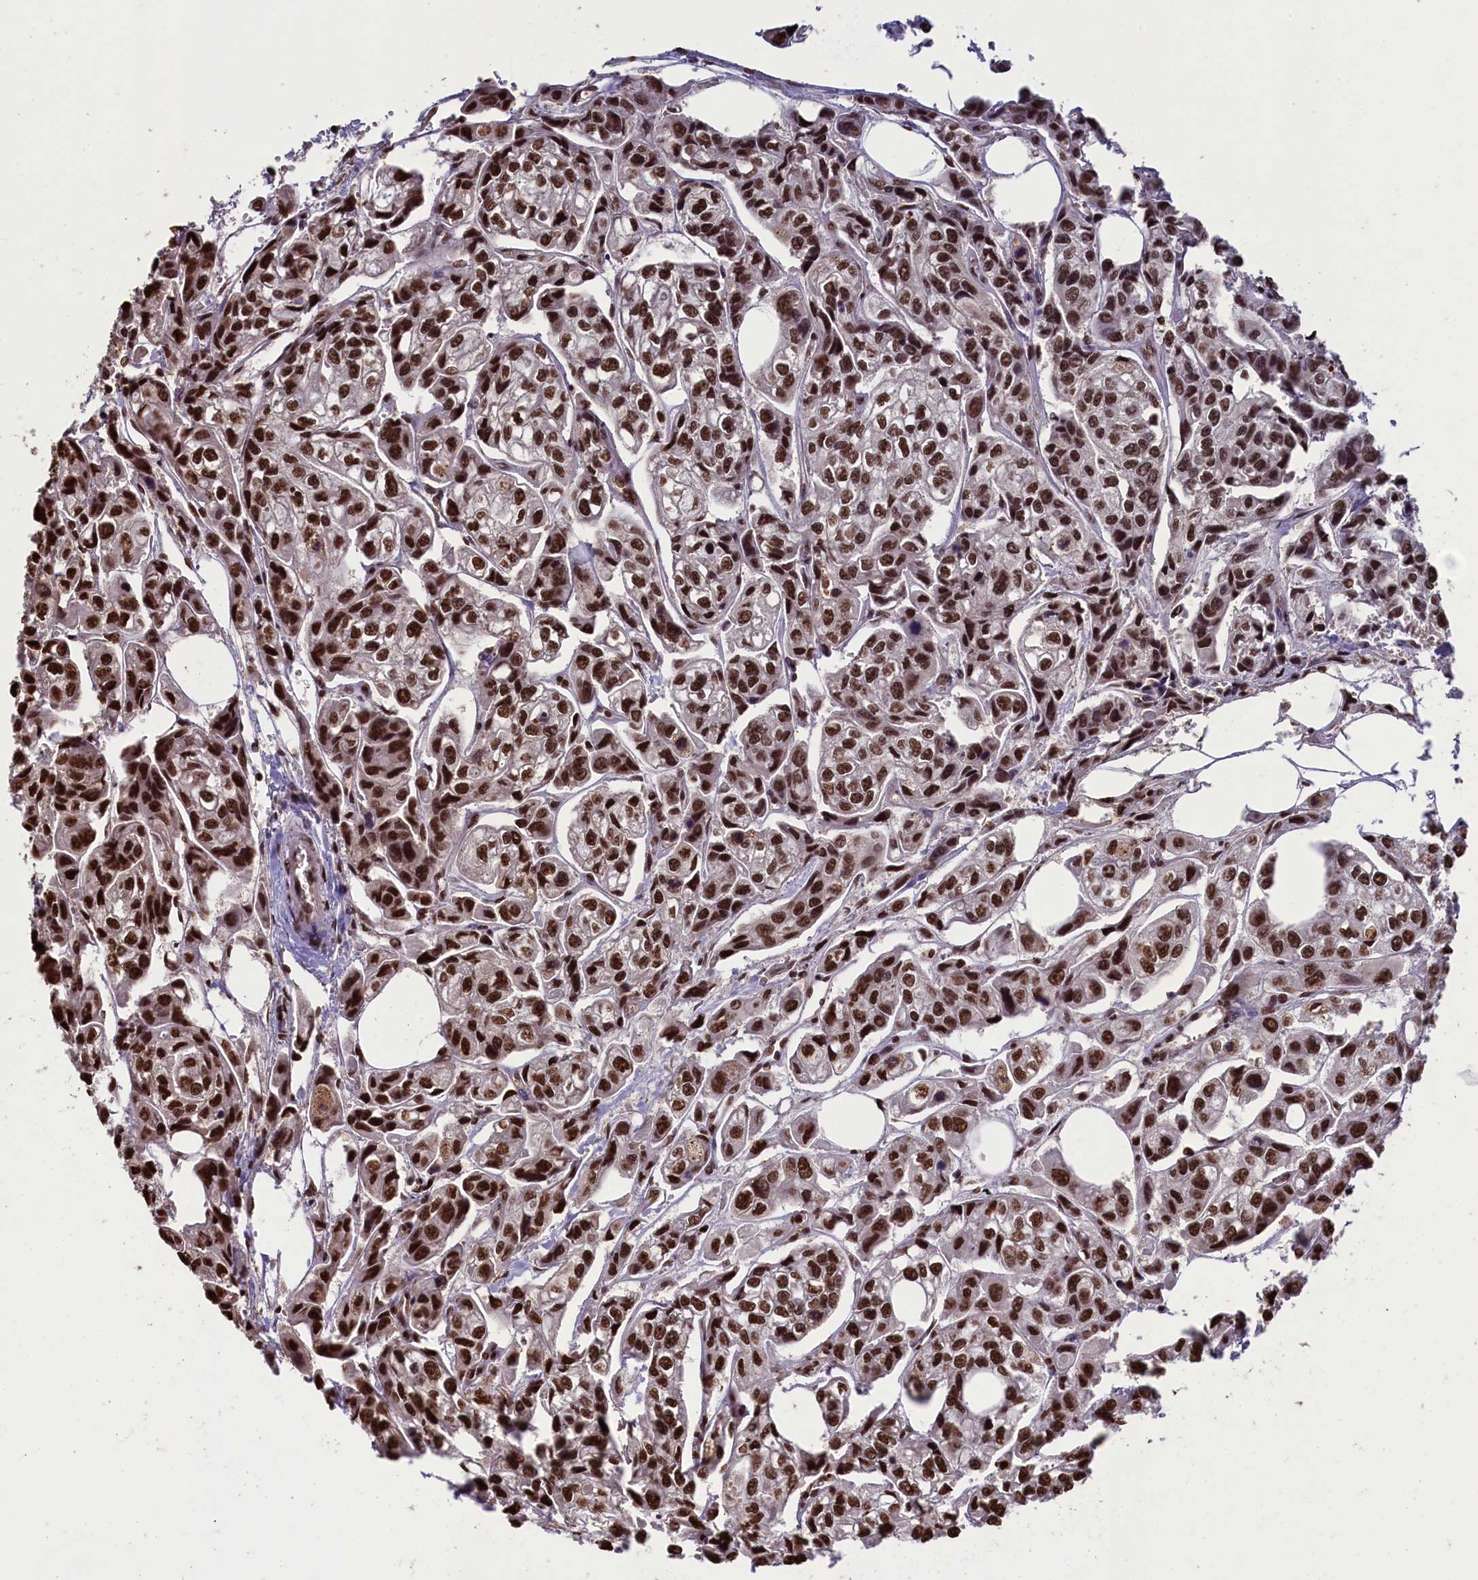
{"staining": {"intensity": "strong", "quantity": ">75%", "location": "nuclear"}, "tissue": "urothelial cancer", "cell_type": "Tumor cells", "image_type": "cancer", "snomed": [{"axis": "morphology", "description": "Urothelial carcinoma, High grade"}, {"axis": "topography", "description": "Urinary bladder"}], "caption": "High-grade urothelial carcinoma stained with a brown dye reveals strong nuclear positive positivity in about >75% of tumor cells.", "gene": "SNRPD2", "patient": {"sex": "male", "age": 67}}